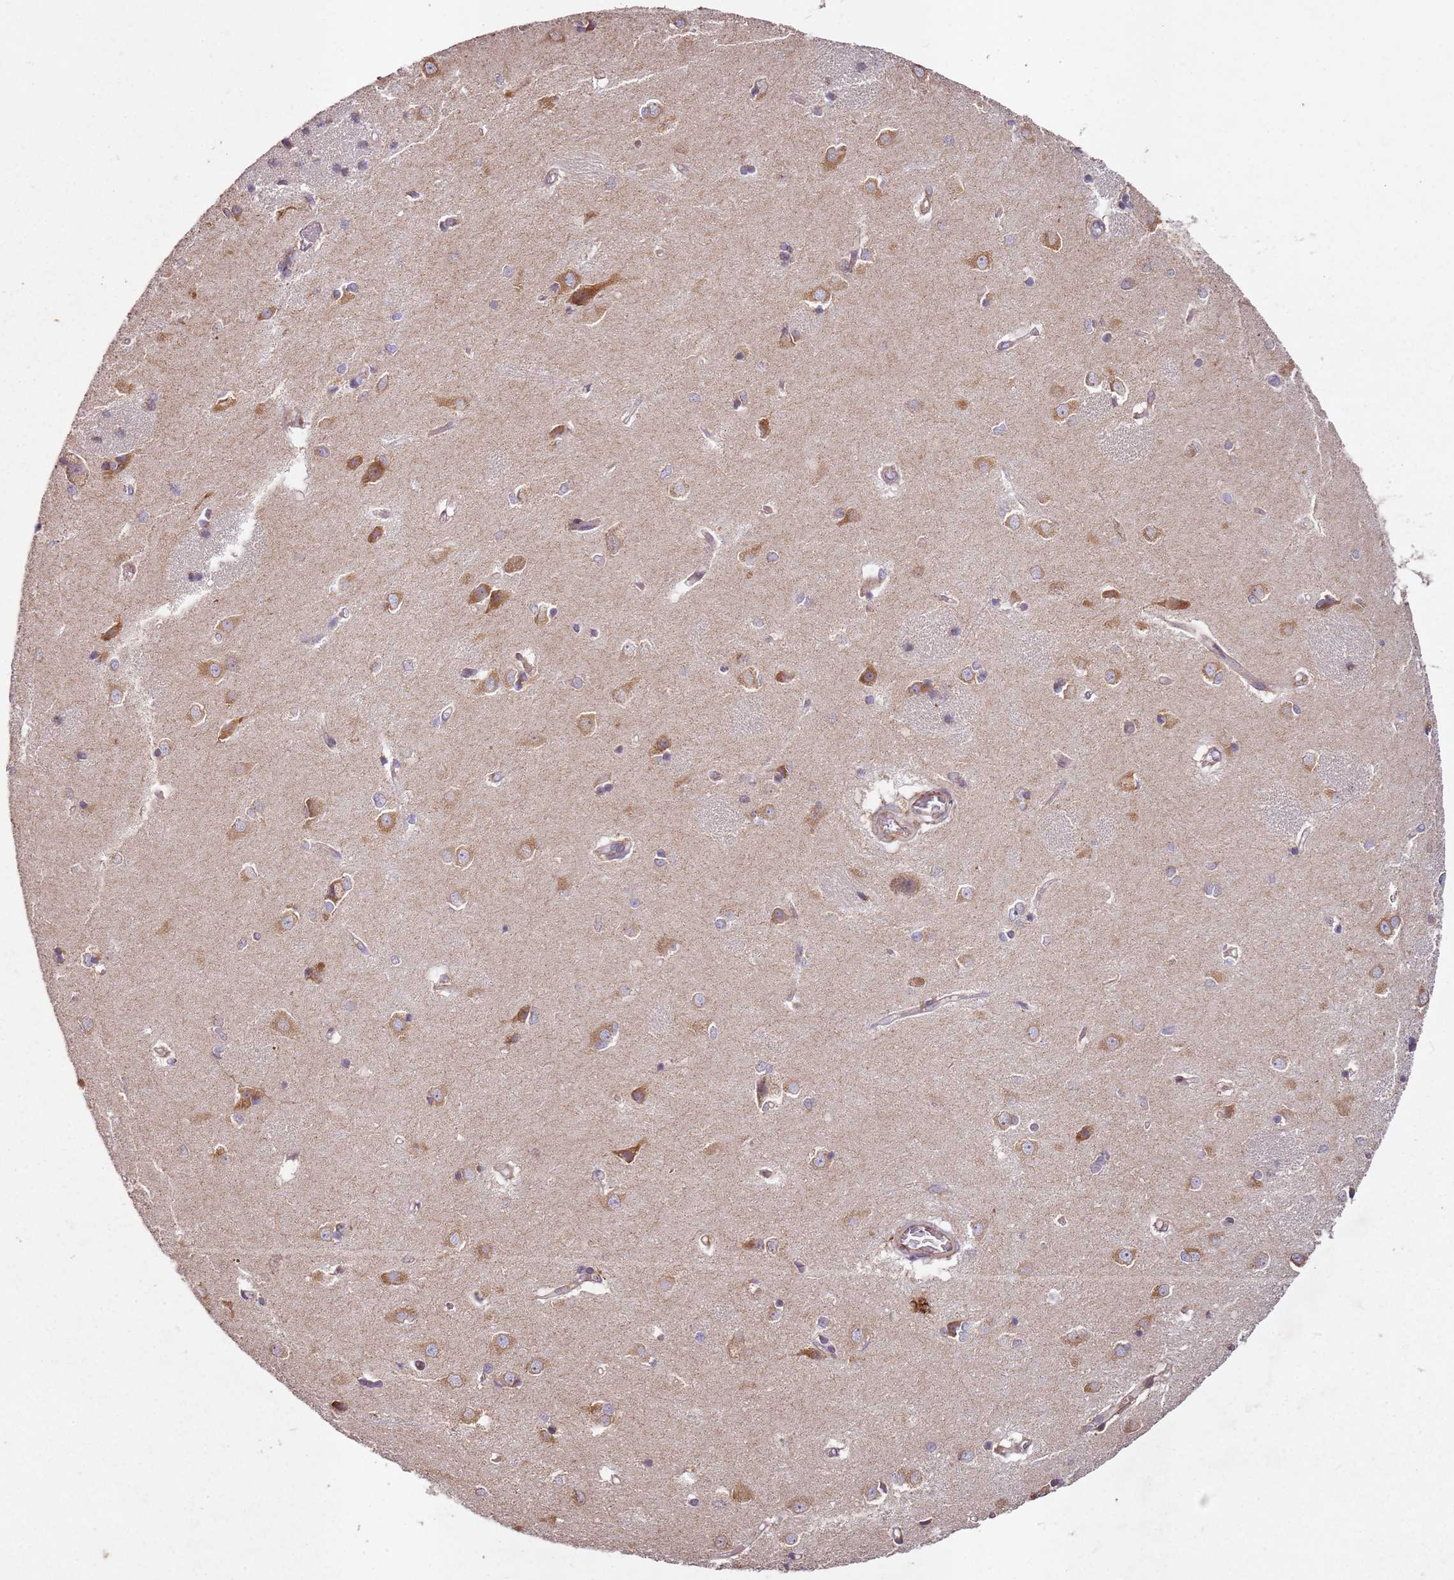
{"staining": {"intensity": "weak", "quantity": "<25%", "location": "cytoplasmic/membranous"}, "tissue": "caudate", "cell_type": "Glial cells", "image_type": "normal", "snomed": [{"axis": "morphology", "description": "Normal tissue, NOS"}, {"axis": "topography", "description": "Lateral ventricle wall"}], "caption": "Caudate stained for a protein using IHC displays no positivity glial cells.", "gene": "ARFRP1", "patient": {"sex": "male", "age": 37}}